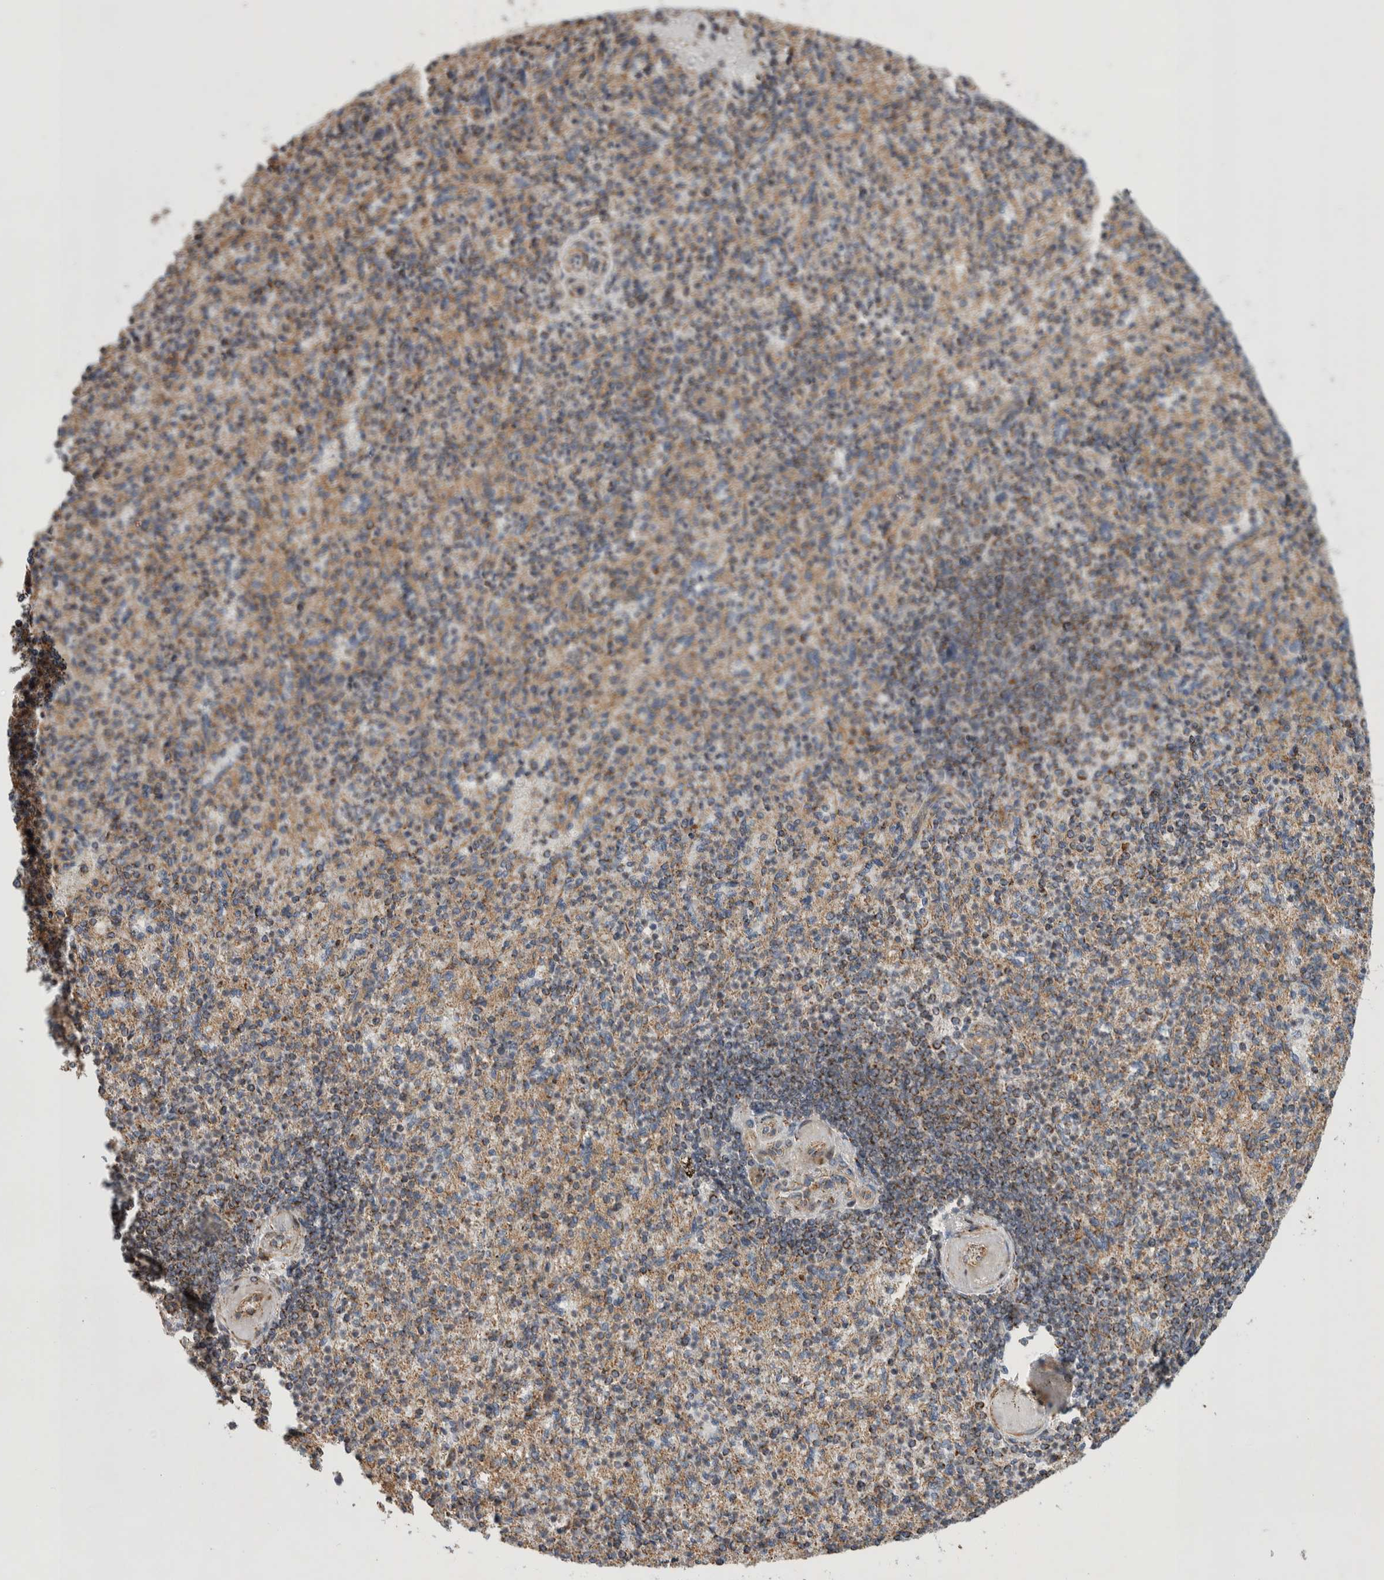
{"staining": {"intensity": "weak", "quantity": "25%-75%", "location": "cytoplasmic/membranous"}, "tissue": "spleen", "cell_type": "Cells in red pulp", "image_type": "normal", "snomed": [{"axis": "morphology", "description": "Normal tissue, NOS"}, {"axis": "topography", "description": "Spleen"}], "caption": "A brown stain highlights weak cytoplasmic/membranous staining of a protein in cells in red pulp of benign spleen. The staining was performed using DAB (3,3'-diaminobenzidine) to visualize the protein expression in brown, while the nuclei were stained in blue with hematoxylin (Magnification: 20x).", "gene": "SFXN2", "patient": {"sex": "female", "age": 74}}